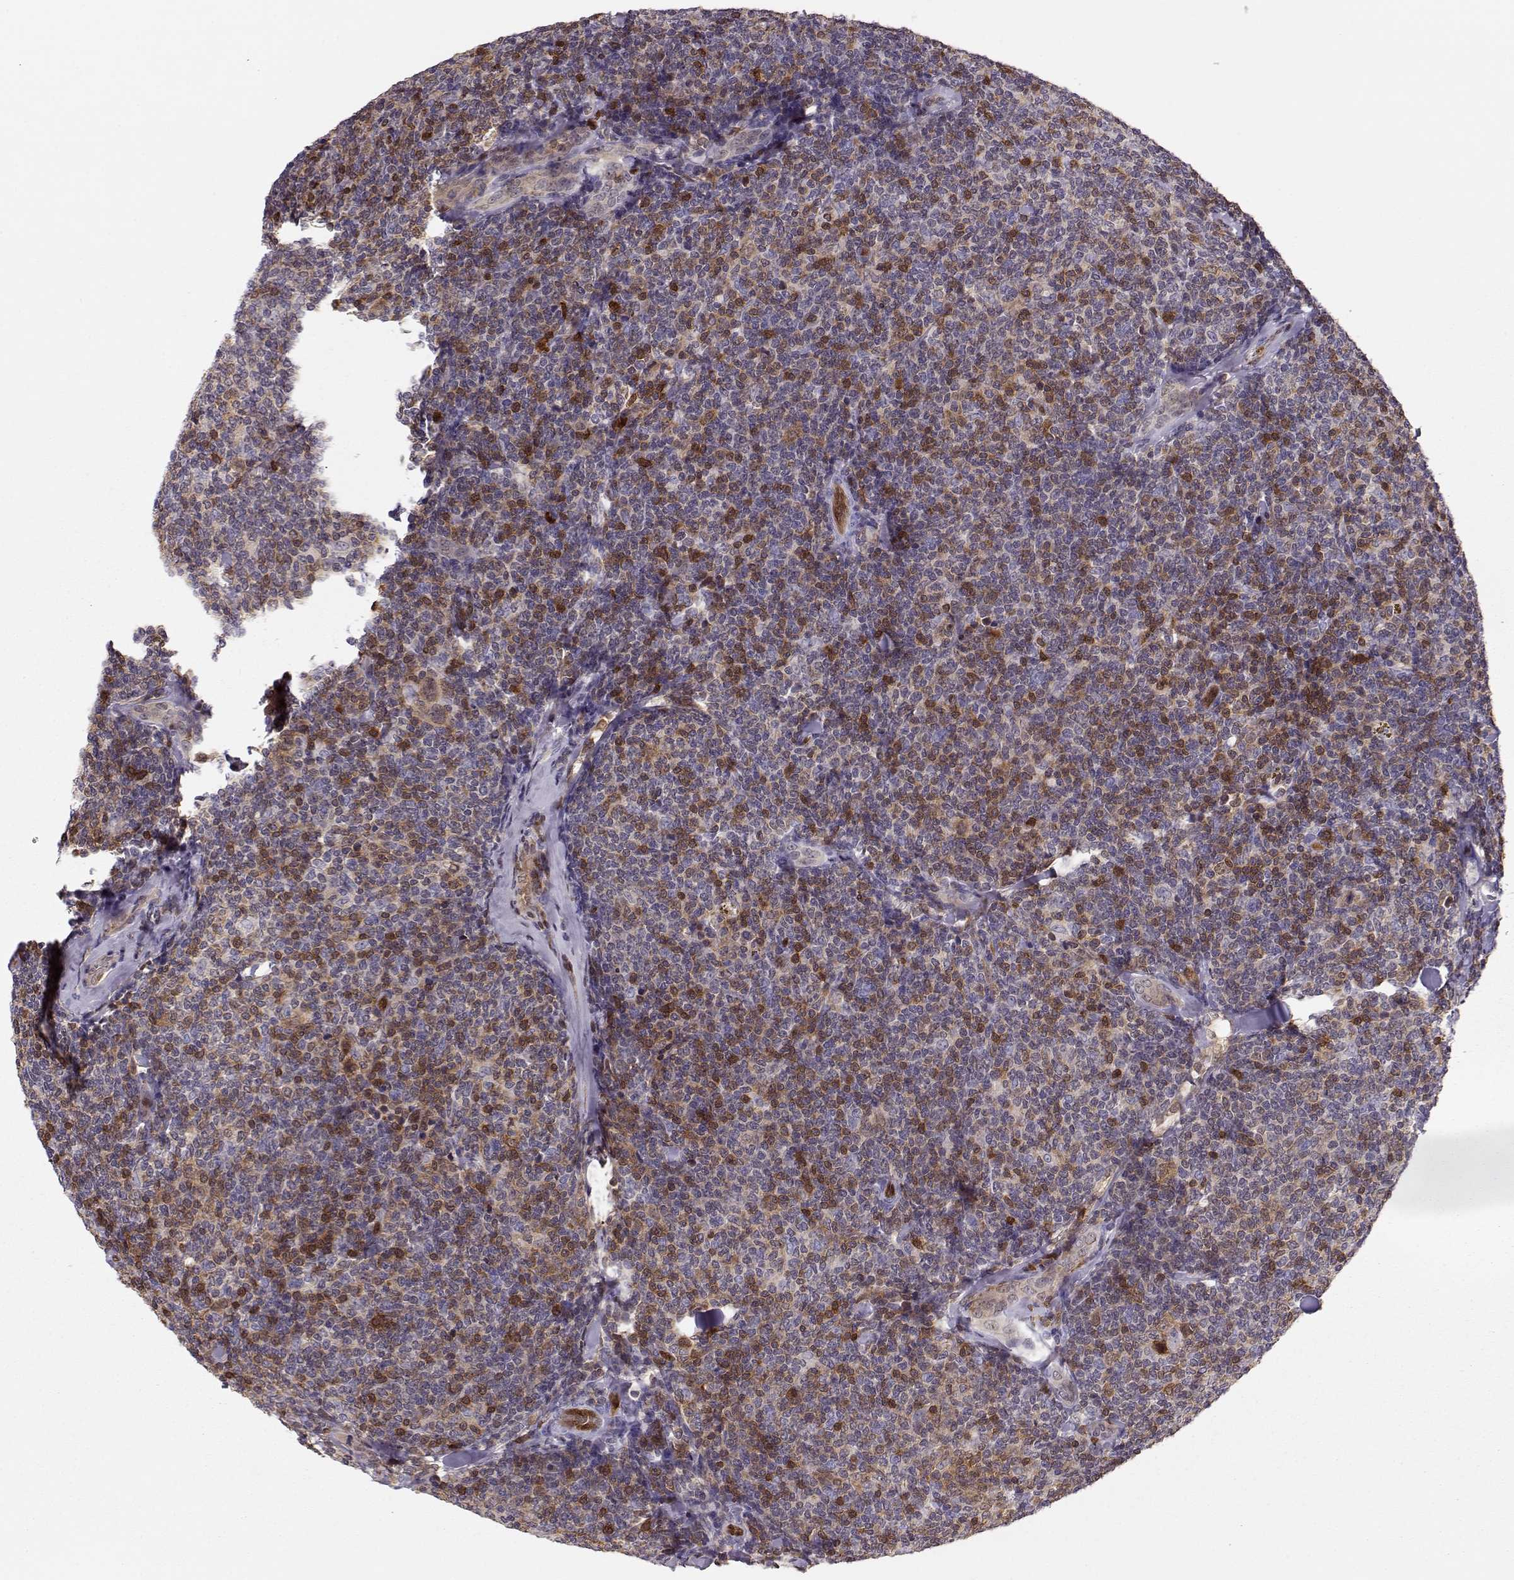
{"staining": {"intensity": "moderate", "quantity": "<25%", "location": "cytoplasmic/membranous"}, "tissue": "lymphoma", "cell_type": "Tumor cells", "image_type": "cancer", "snomed": [{"axis": "morphology", "description": "Malignant lymphoma, non-Hodgkin's type, Low grade"}, {"axis": "topography", "description": "Lymph node"}], "caption": "This image exhibits lymphoma stained with immunohistochemistry to label a protein in brown. The cytoplasmic/membranous of tumor cells show moderate positivity for the protein. Nuclei are counter-stained blue.", "gene": "PNP", "patient": {"sex": "female", "age": 56}}